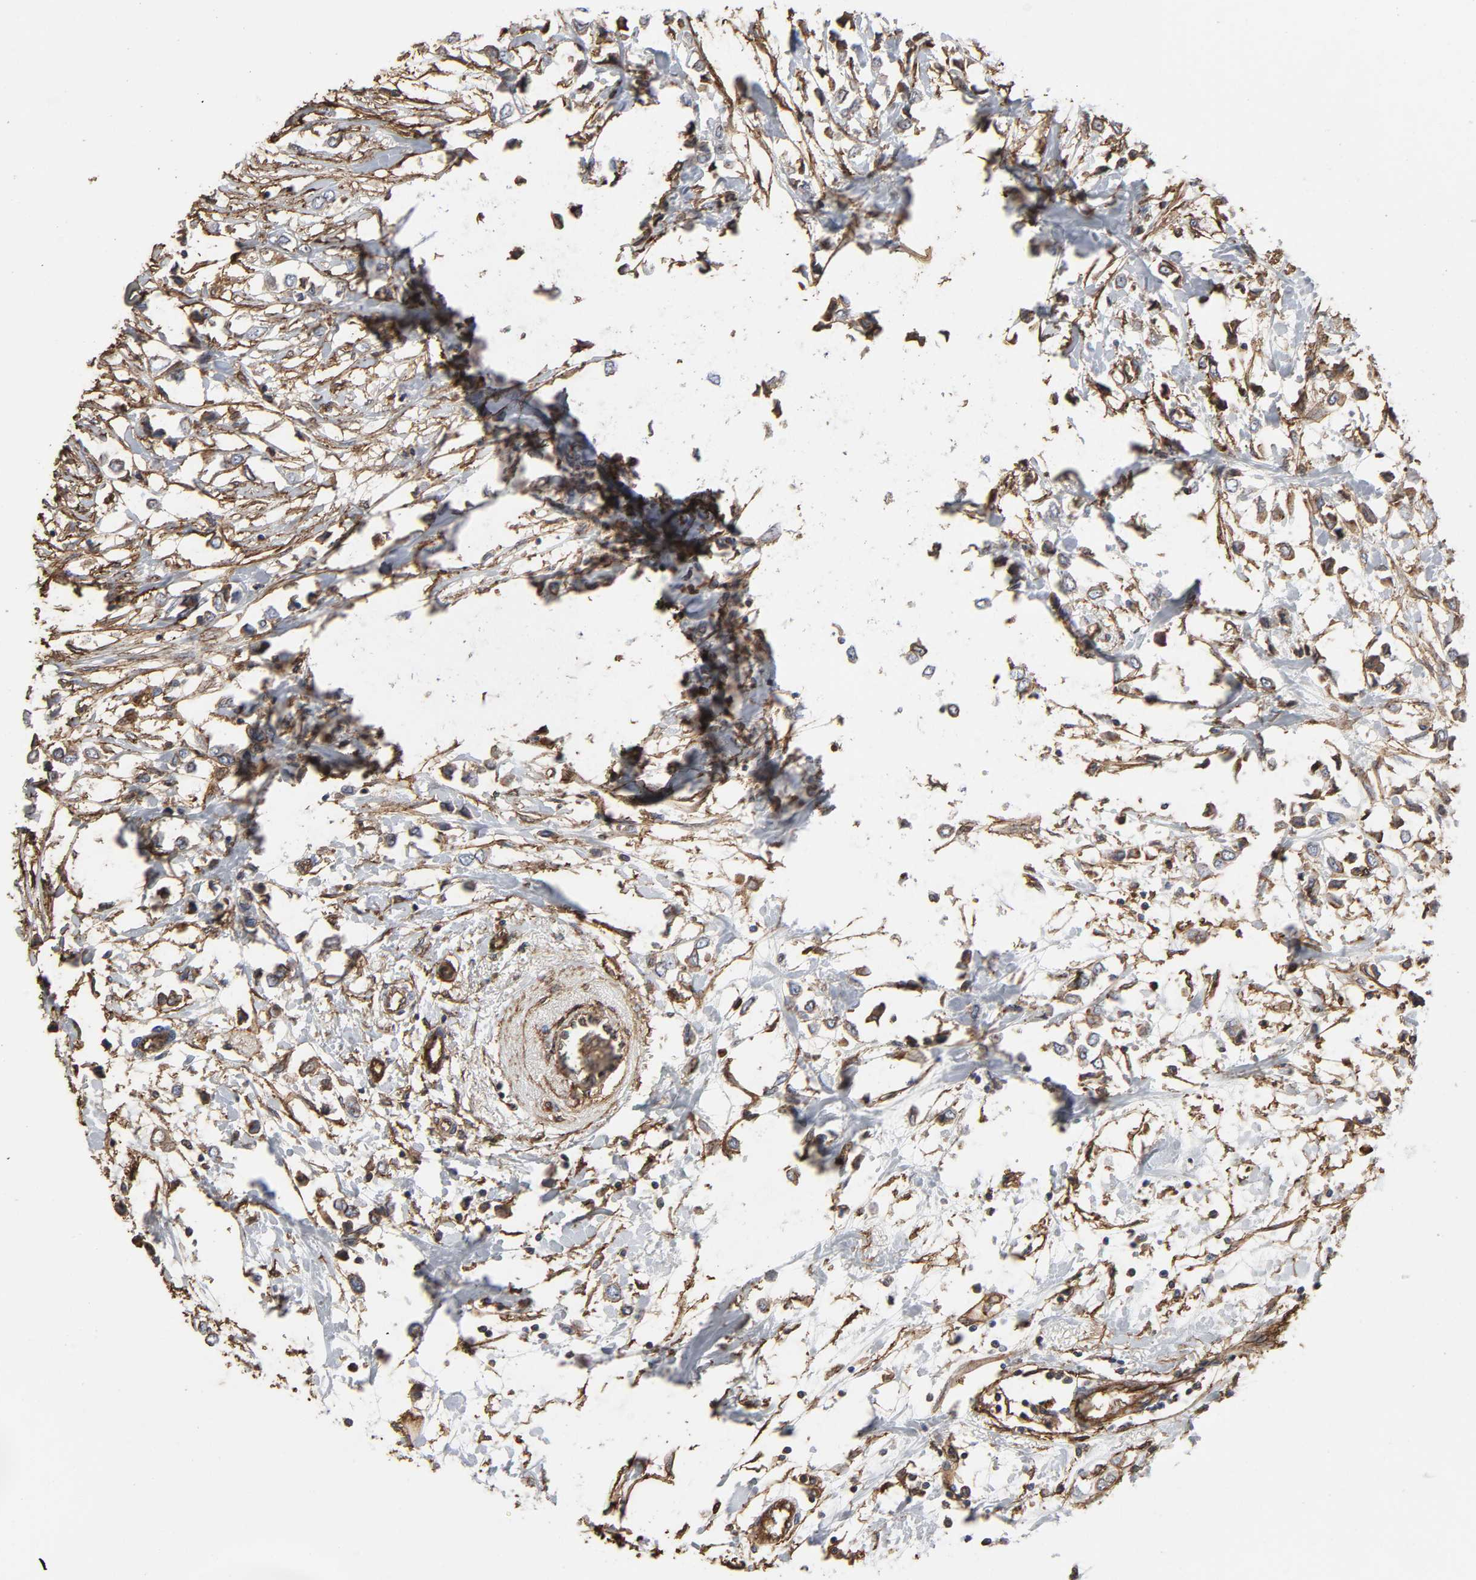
{"staining": {"intensity": "moderate", "quantity": ">75%", "location": "cytoplasmic/membranous"}, "tissue": "breast cancer", "cell_type": "Tumor cells", "image_type": "cancer", "snomed": [{"axis": "morphology", "description": "Lobular carcinoma"}, {"axis": "topography", "description": "Breast"}], "caption": "This photomicrograph exhibits immunohistochemistry (IHC) staining of breast cancer, with medium moderate cytoplasmic/membranous staining in approximately >75% of tumor cells.", "gene": "ANXA2", "patient": {"sex": "female", "age": 51}}